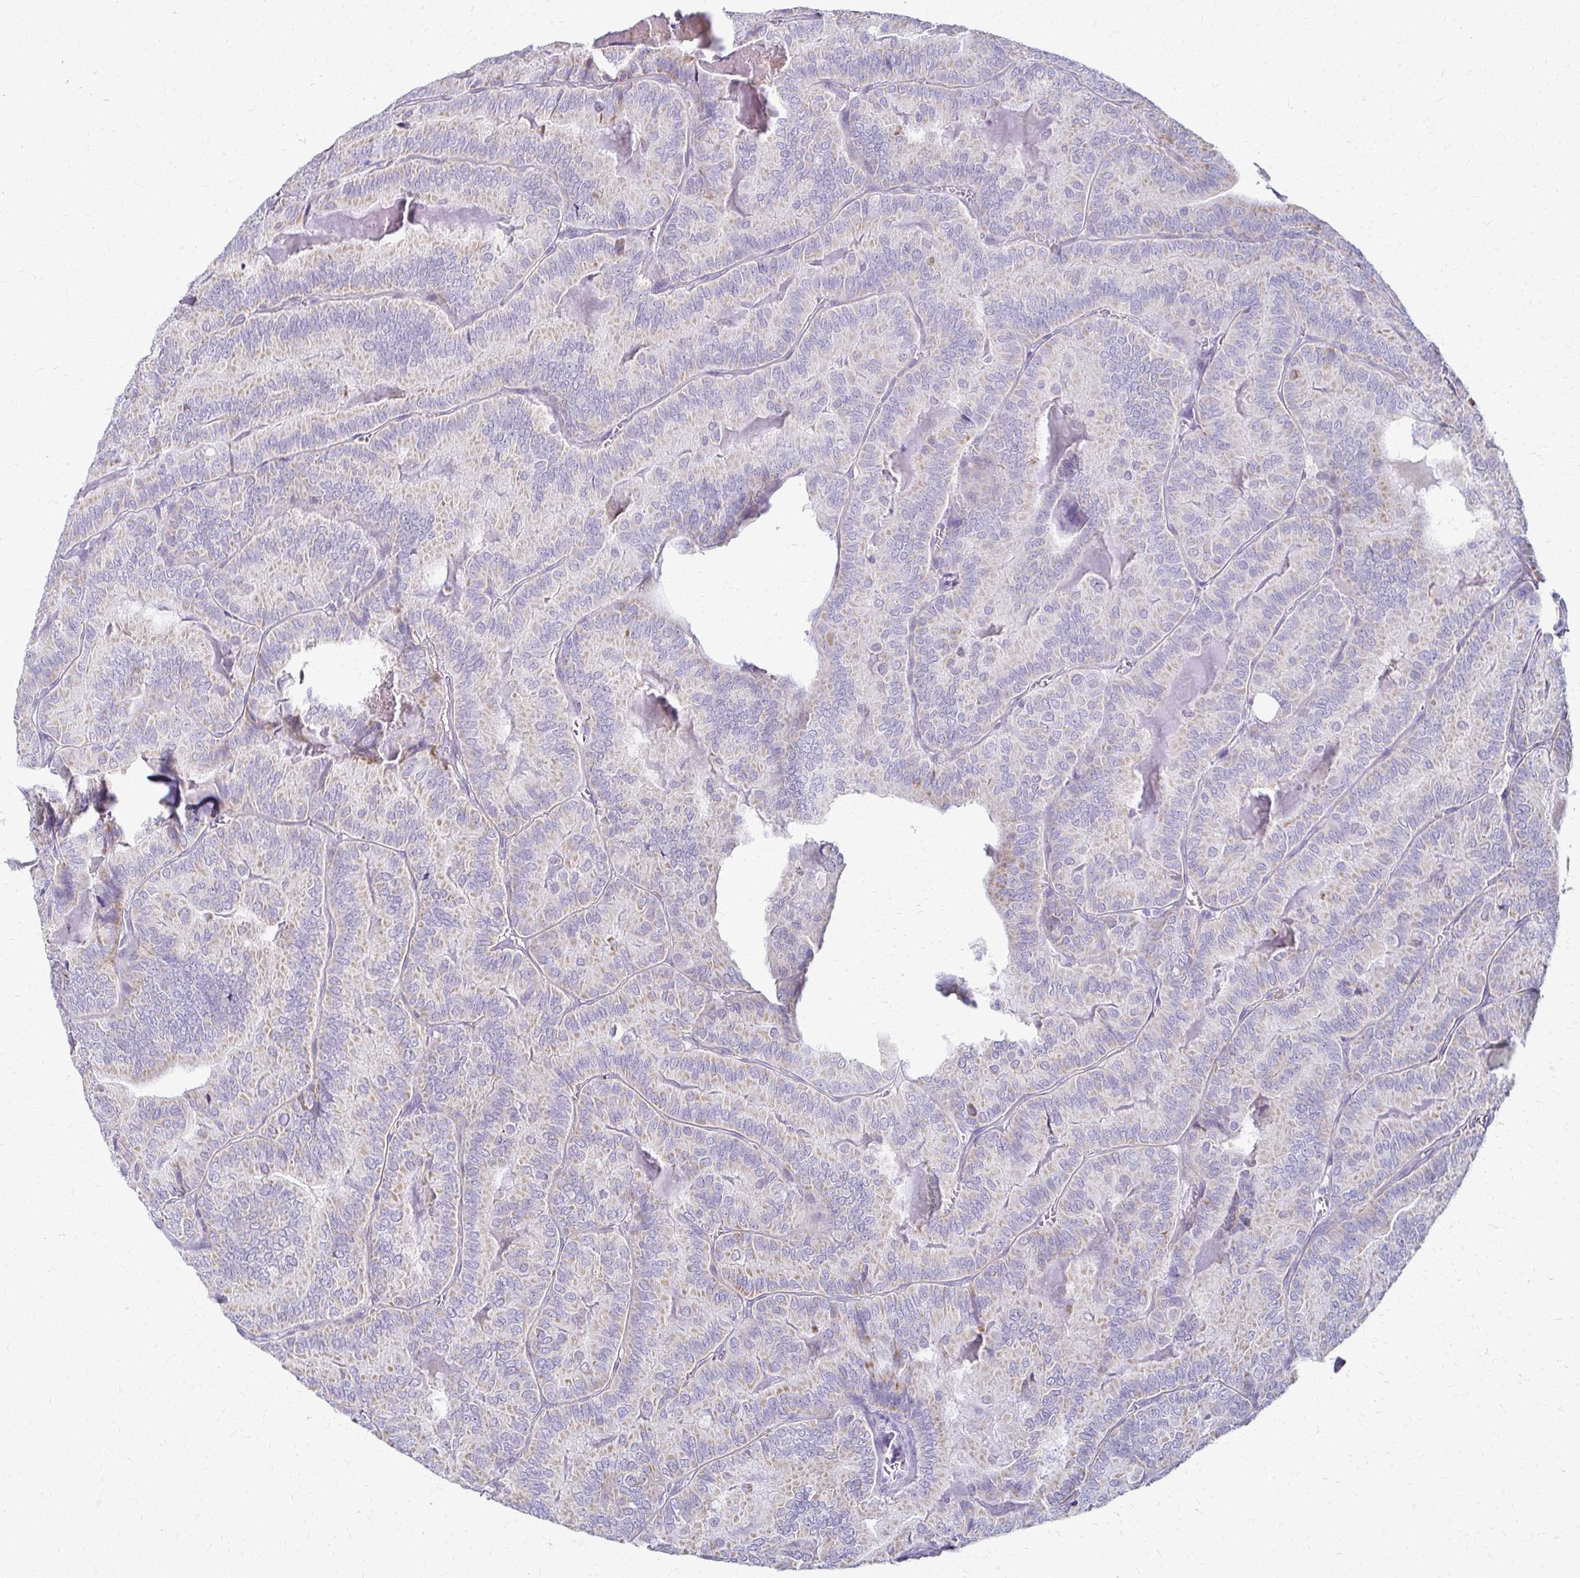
{"staining": {"intensity": "negative", "quantity": "none", "location": "none"}, "tissue": "thyroid cancer", "cell_type": "Tumor cells", "image_type": "cancer", "snomed": [{"axis": "morphology", "description": "Papillary adenocarcinoma, NOS"}, {"axis": "topography", "description": "Thyroid gland"}], "caption": "A micrograph of thyroid cancer stained for a protein shows no brown staining in tumor cells.", "gene": "FCGR2B", "patient": {"sex": "female", "age": 75}}